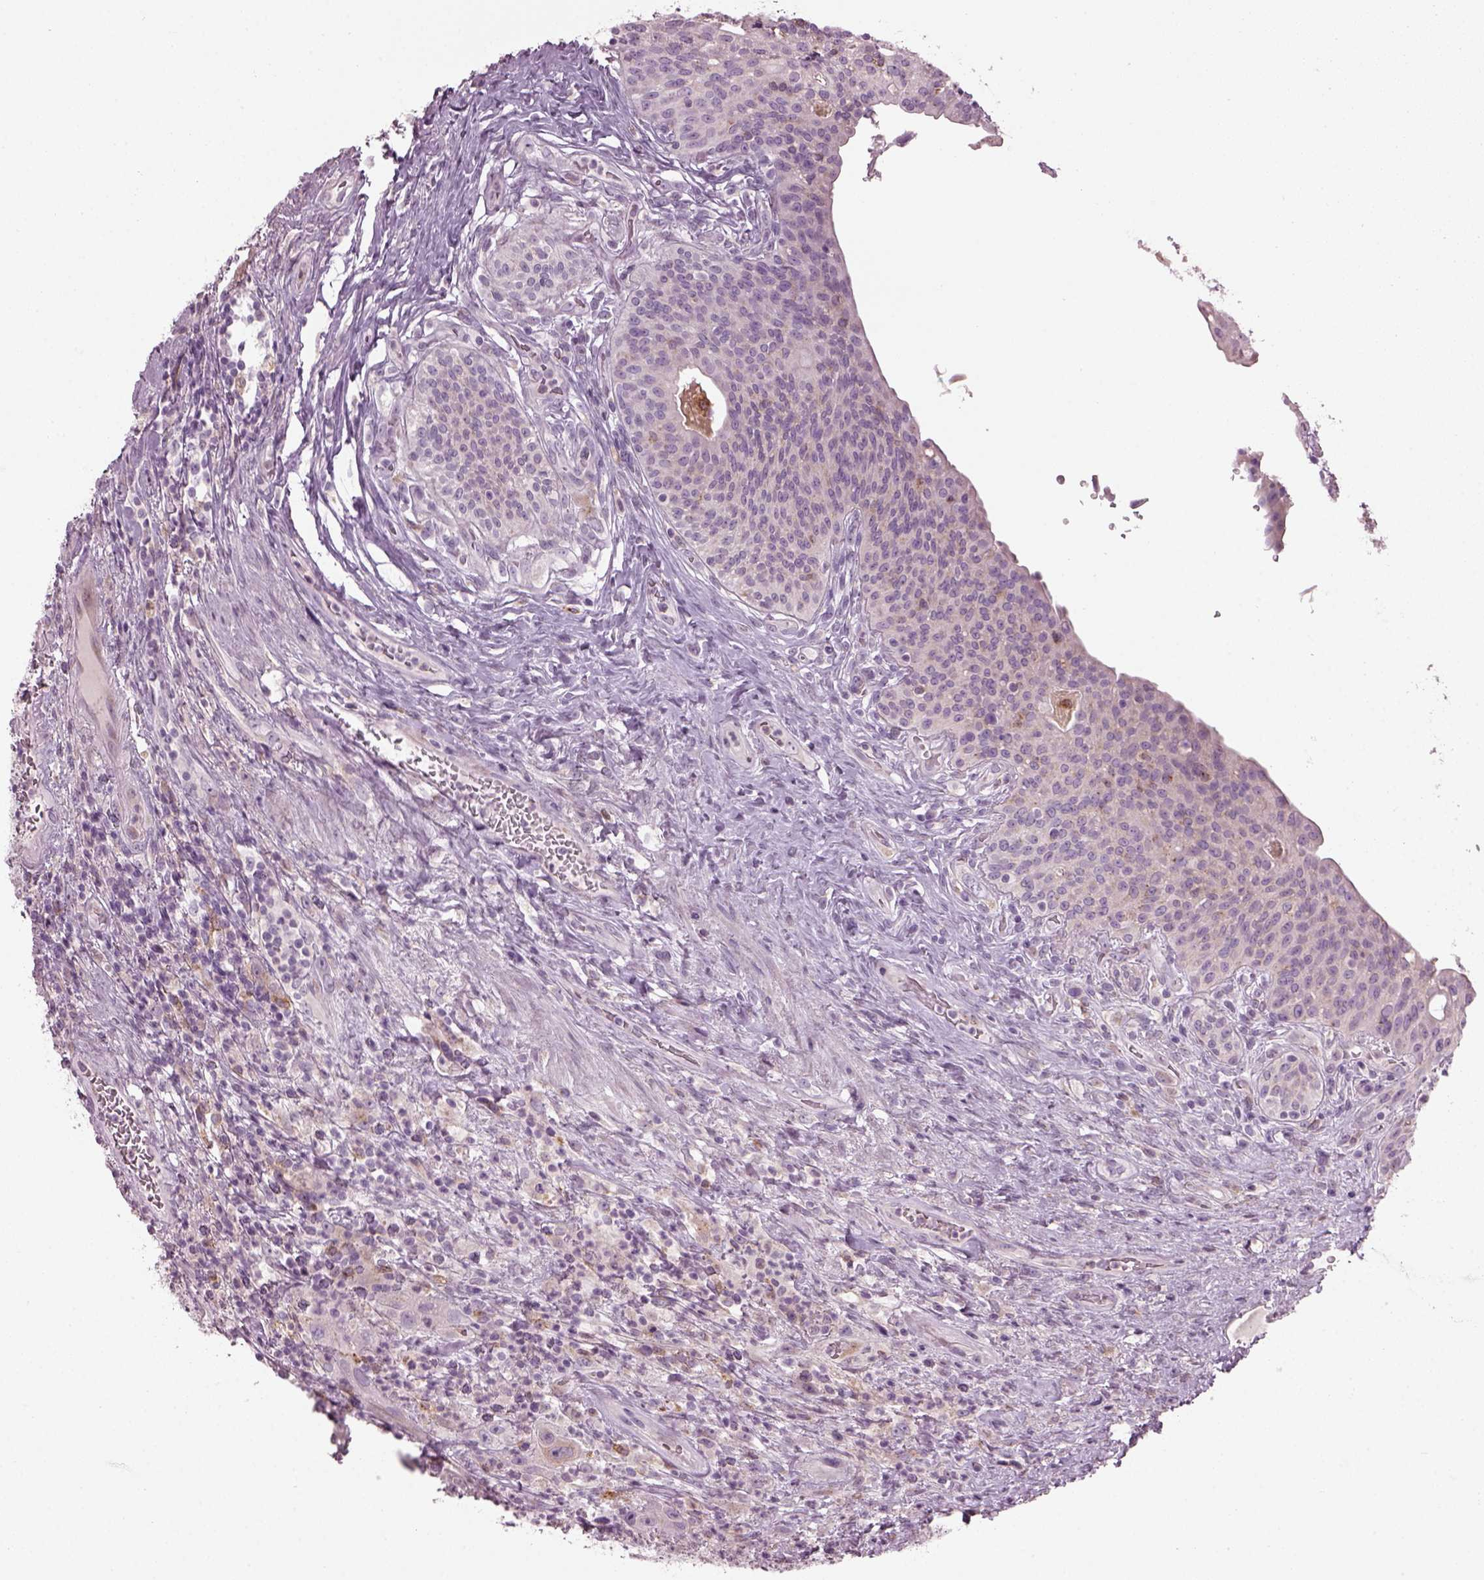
{"staining": {"intensity": "negative", "quantity": "none", "location": "none"}, "tissue": "urothelial cancer", "cell_type": "Tumor cells", "image_type": "cancer", "snomed": [{"axis": "morphology", "description": "Urothelial carcinoma, High grade"}, {"axis": "topography", "description": "Urinary bladder"}], "caption": "This is an immunohistochemistry (IHC) image of human urothelial cancer. There is no positivity in tumor cells.", "gene": "TMEM231", "patient": {"sex": "male", "age": 79}}